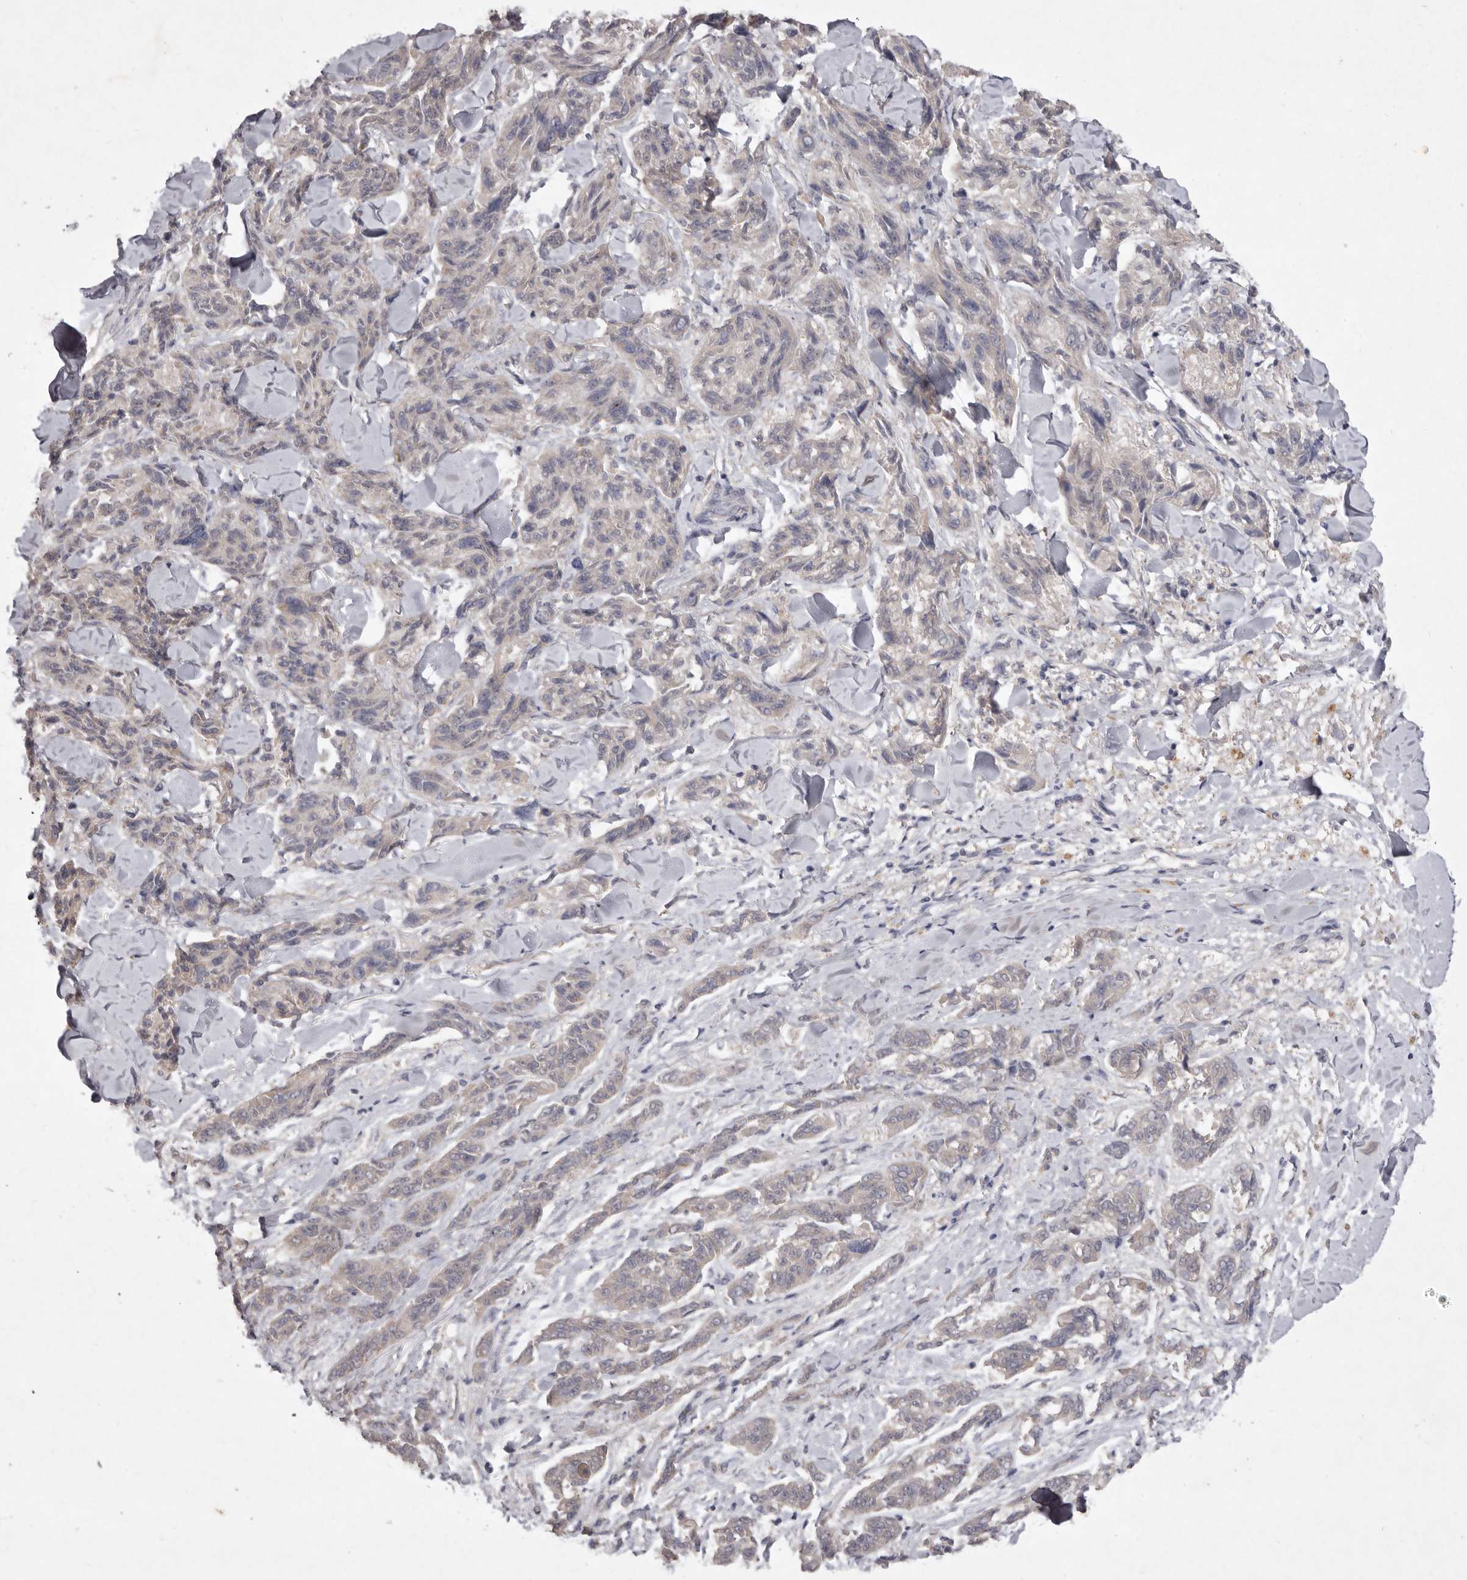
{"staining": {"intensity": "negative", "quantity": "none", "location": "none"}, "tissue": "melanoma", "cell_type": "Tumor cells", "image_type": "cancer", "snomed": [{"axis": "morphology", "description": "Malignant melanoma, NOS"}, {"axis": "topography", "description": "Skin"}], "caption": "There is no significant expression in tumor cells of melanoma.", "gene": "P2RX6", "patient": {"sex": "male", "age": 53}}